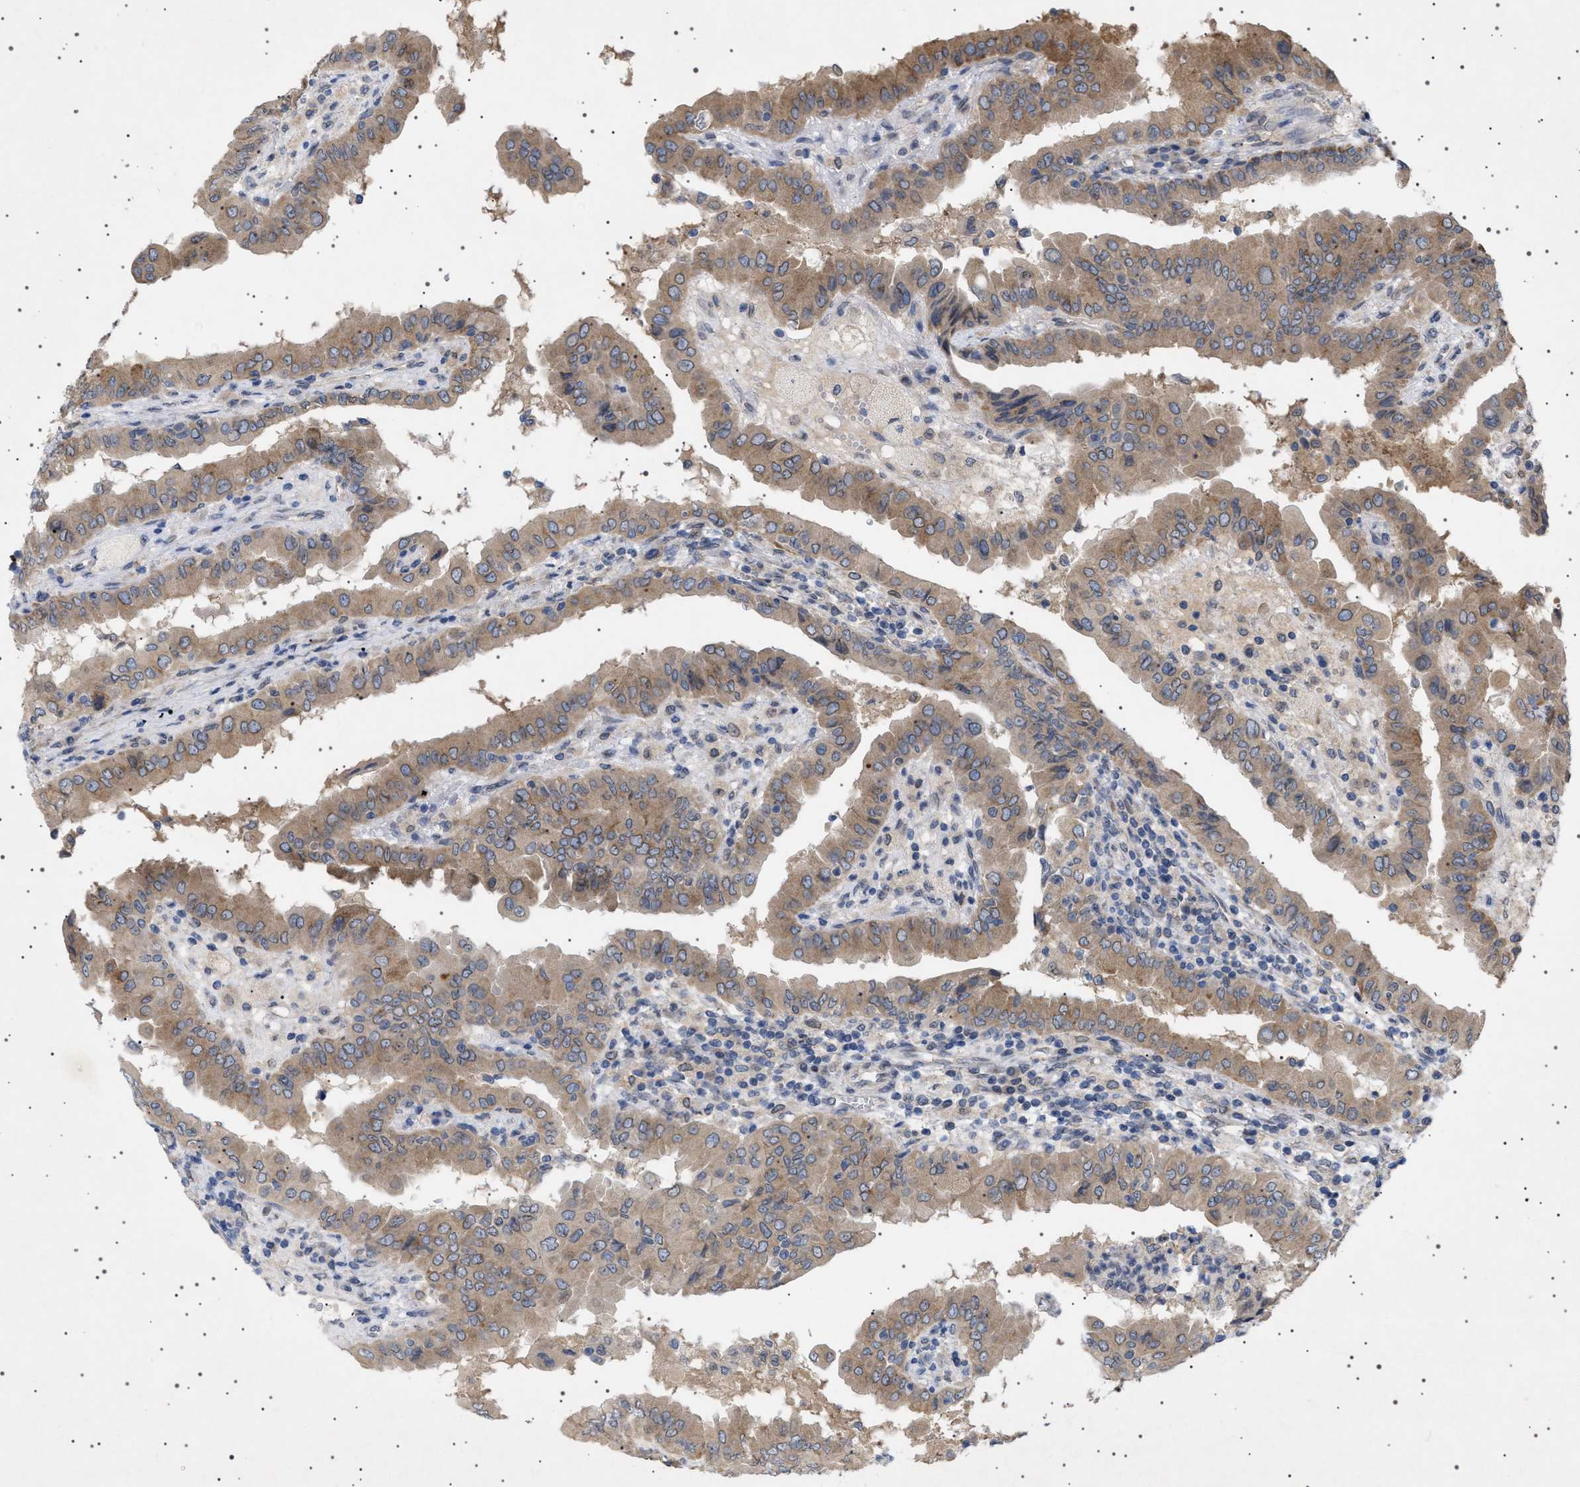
{"staining": {"intensity": "weak", "quantity": ">75%", "location": "cytoplasmic/membranous,nuclear"}, "tissue": "thyroid cancer", "cell_type": "Tumor cells", "image_type": "cancer", "snomed": [{"axis": "morphology", "description": "Papillary adenocarcinoma, NOS"}, {"axis": "topography", "description": "Thyroid gland"}], "caption": "Protein staining demonstrates weak cytoplasmic/membranous and nuclear expression in approximately >75% of tumor cells in thyroid cancer.", "gene": "NUP93", "patient": {"sex": "male", "age": 33}}